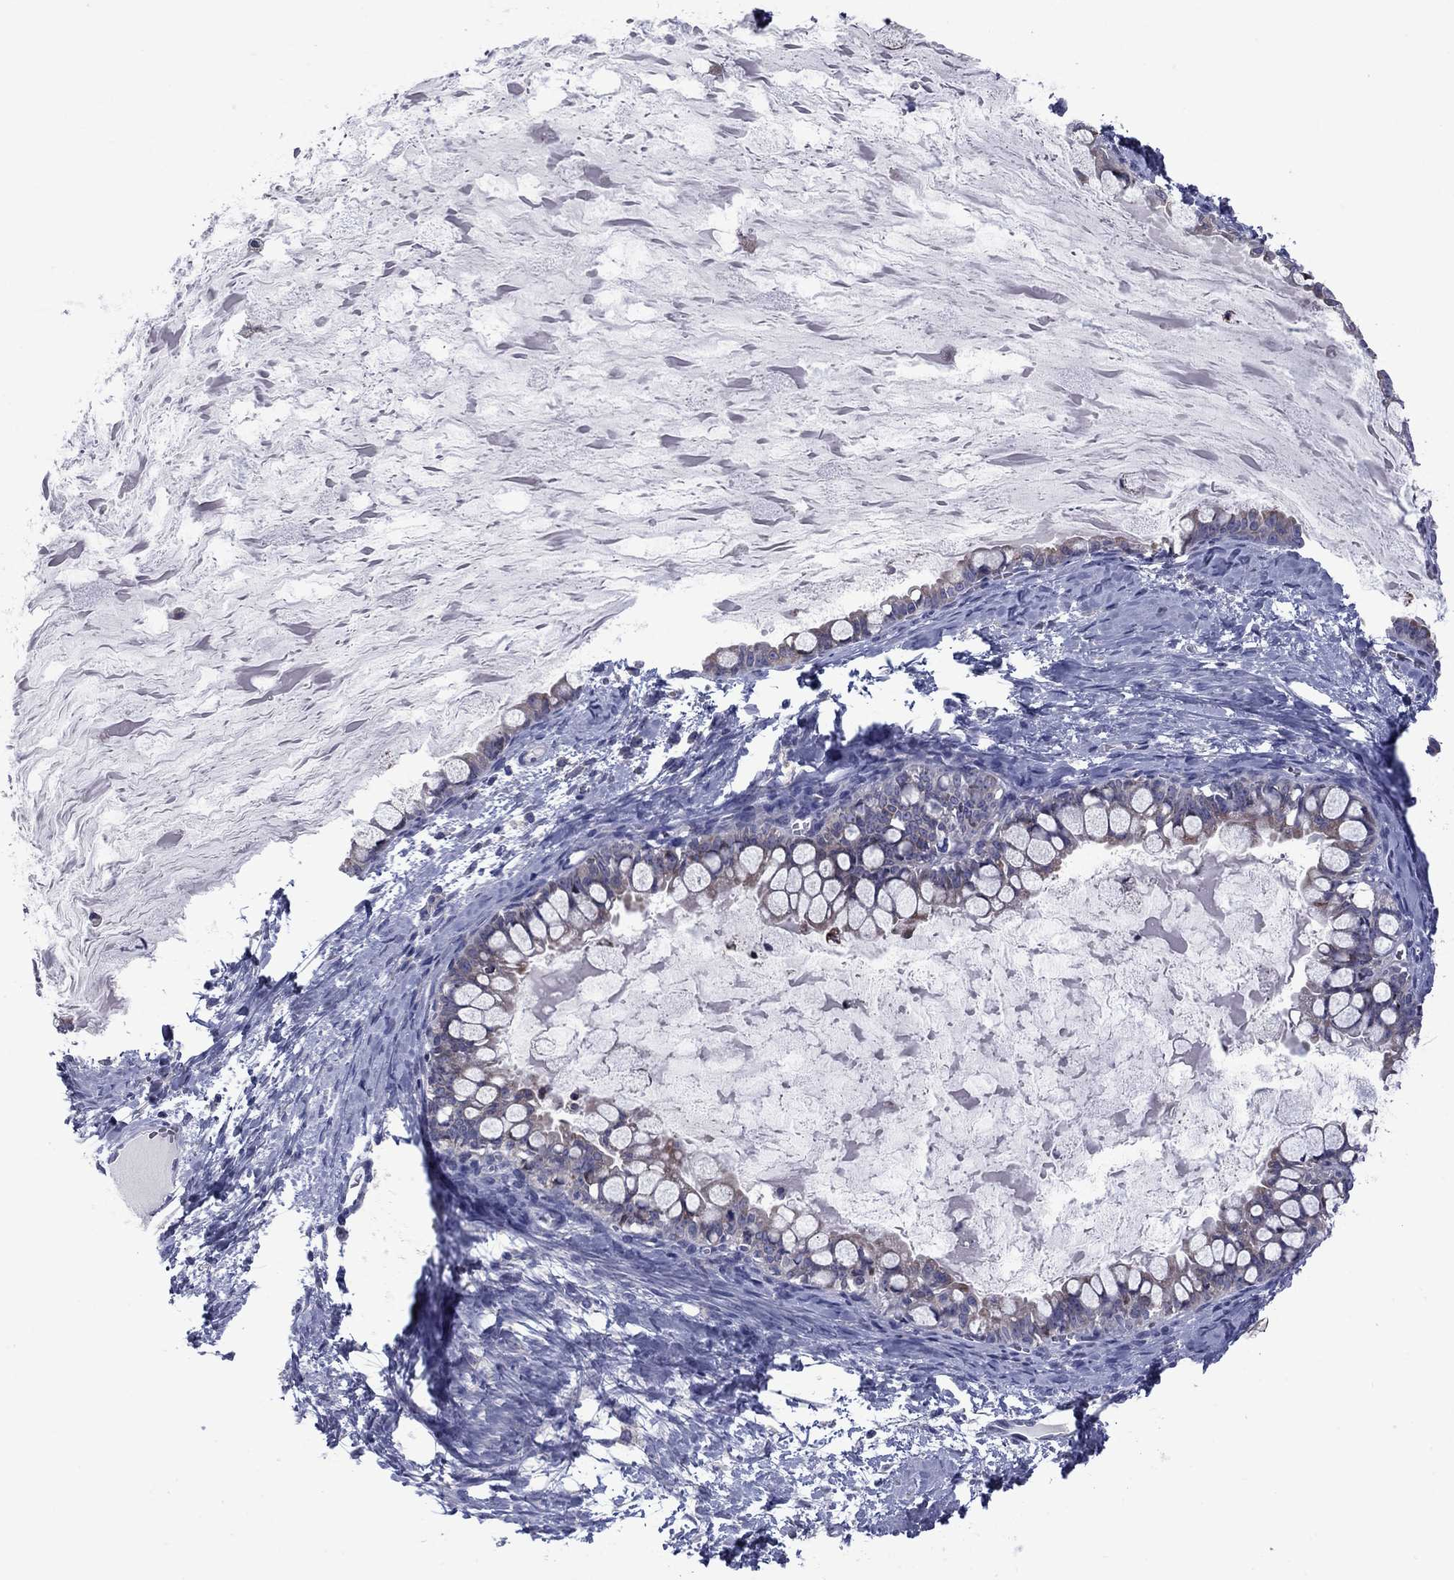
{"staining": {"intensity": "negative", "quantity": "none", "location": "none"}, "tissue": "ovarian cancer", "cell_type": "Tumor cells", "image_type": "cancer", "snomed": [{"axis": "morphology", "description": "Cystadenocarcinoma, mucinous, NOS"}, {"axis": "topography", "description": "Ovary"}], "caption": "Immunohistochemistry (IHC) image of human ovarian cancer stained for a protein (brown), which demonstrates no staining in tumor cells. (DAB (3,3'-diaminobenzidine) immunohistochemistry (IHC), high magnification).", "gene": "TMPRSS11A", "patient": {"sex": "female", "age": 63}}